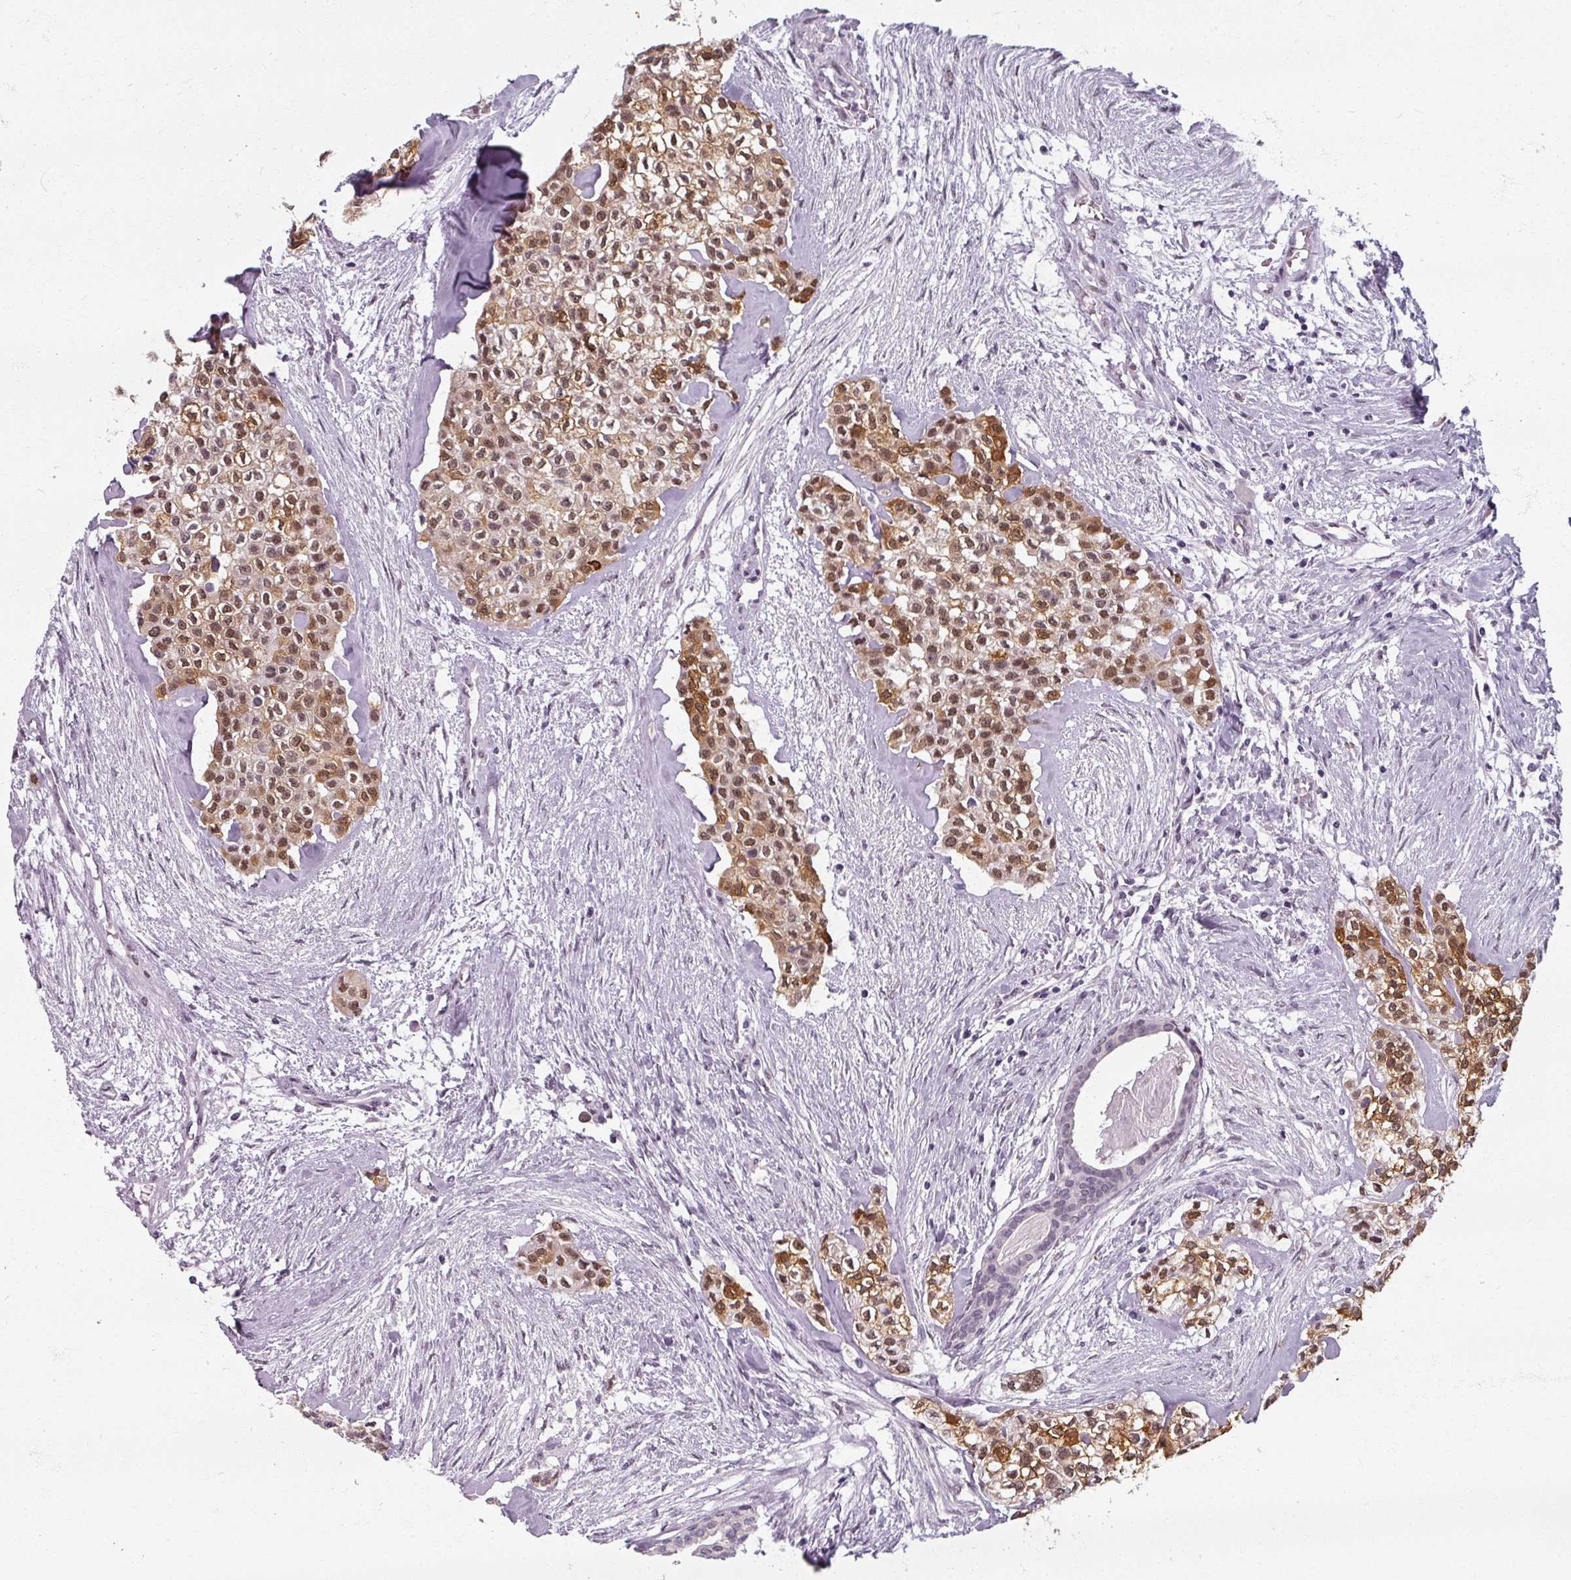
{"staining": {"intensity": "moderate", "quantity": ">75%", "location": "cytoplasmic/membranous,nuclear"}, "tissue": "head and neck cancer", "cell_type": "Tumor cells", "image_type": "cancer", "snomed": [{"axis": "morphology", "description": "Adenocarcinoma, NOS"}, {"axis": "topography", "description": "Head-Neck"}], "caption": "This is a micrograph of immunohistochemistry (IHC) staining of head and neck cancer, which shows moderate positivity in the cytoplasmic/membranous and nuclear of tumor cells.", "gene": "RIPOR3", "patient": {"sex": "male", "age": 81}}